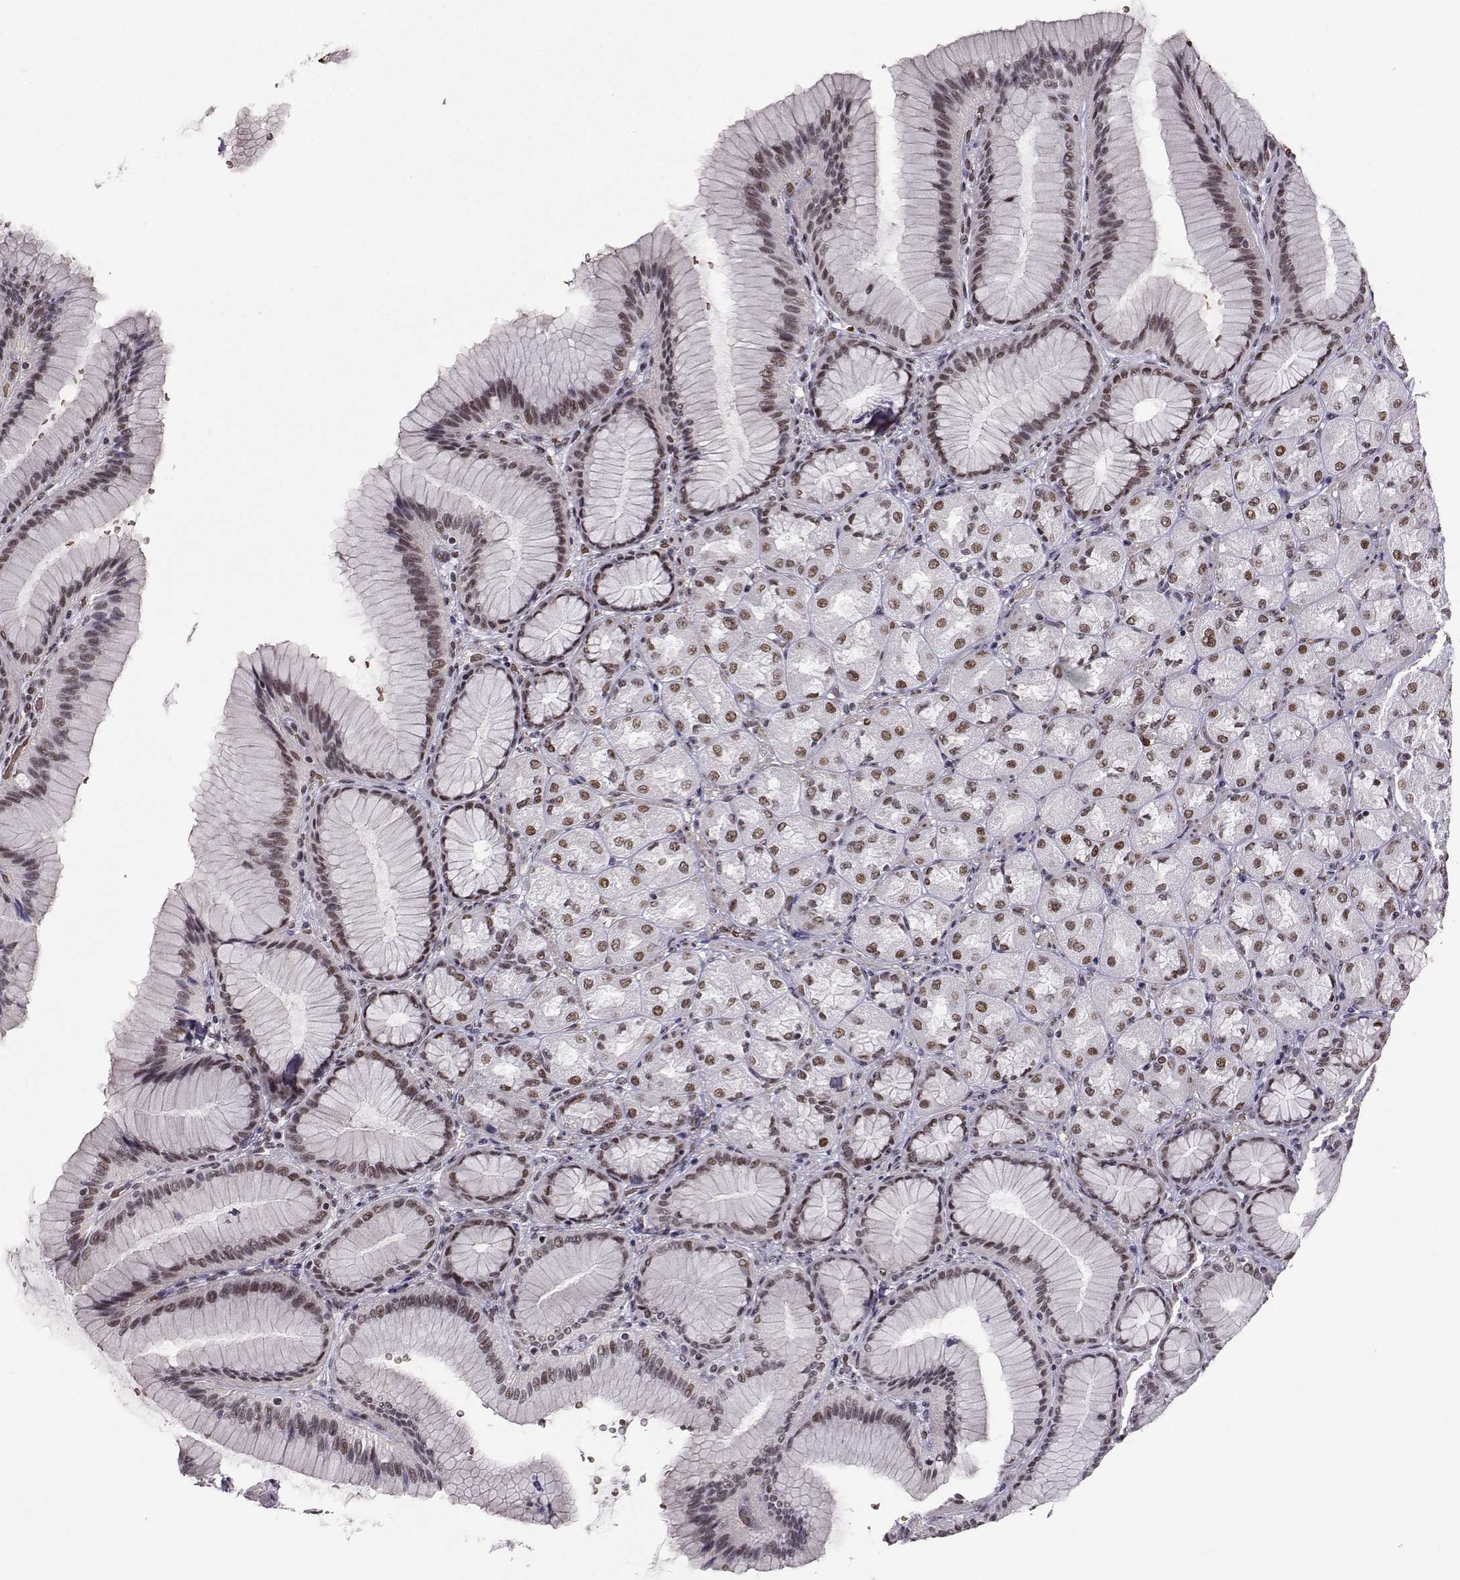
{"staining": {"intensity": "moderate", "quantity": ">75%", "location": "nuclear"}, "tissue": "stomach", "cell_type": "Glandular cells", "image_type": "normal", "snomed": [{"axis": "morphology", "description": "Normal tissue, NOS"}, {"axis": "morphology", "description": "Adenocarcinoma, NOS"}, {"axis": "morphology", "description": "Adenocarcinoma, High grade"}, {"axis": "topography", "description": "Stomach, upper"}, {"axis": "topography", "description": "Stomach"}], "caption": "DAB immunohistochemical staining of benign stomach reveals moderate nuclear protein staining in approximately >75% of glandular cells.", "gene": "CCNK", "patient": {"sex": "female", "age": 65}}